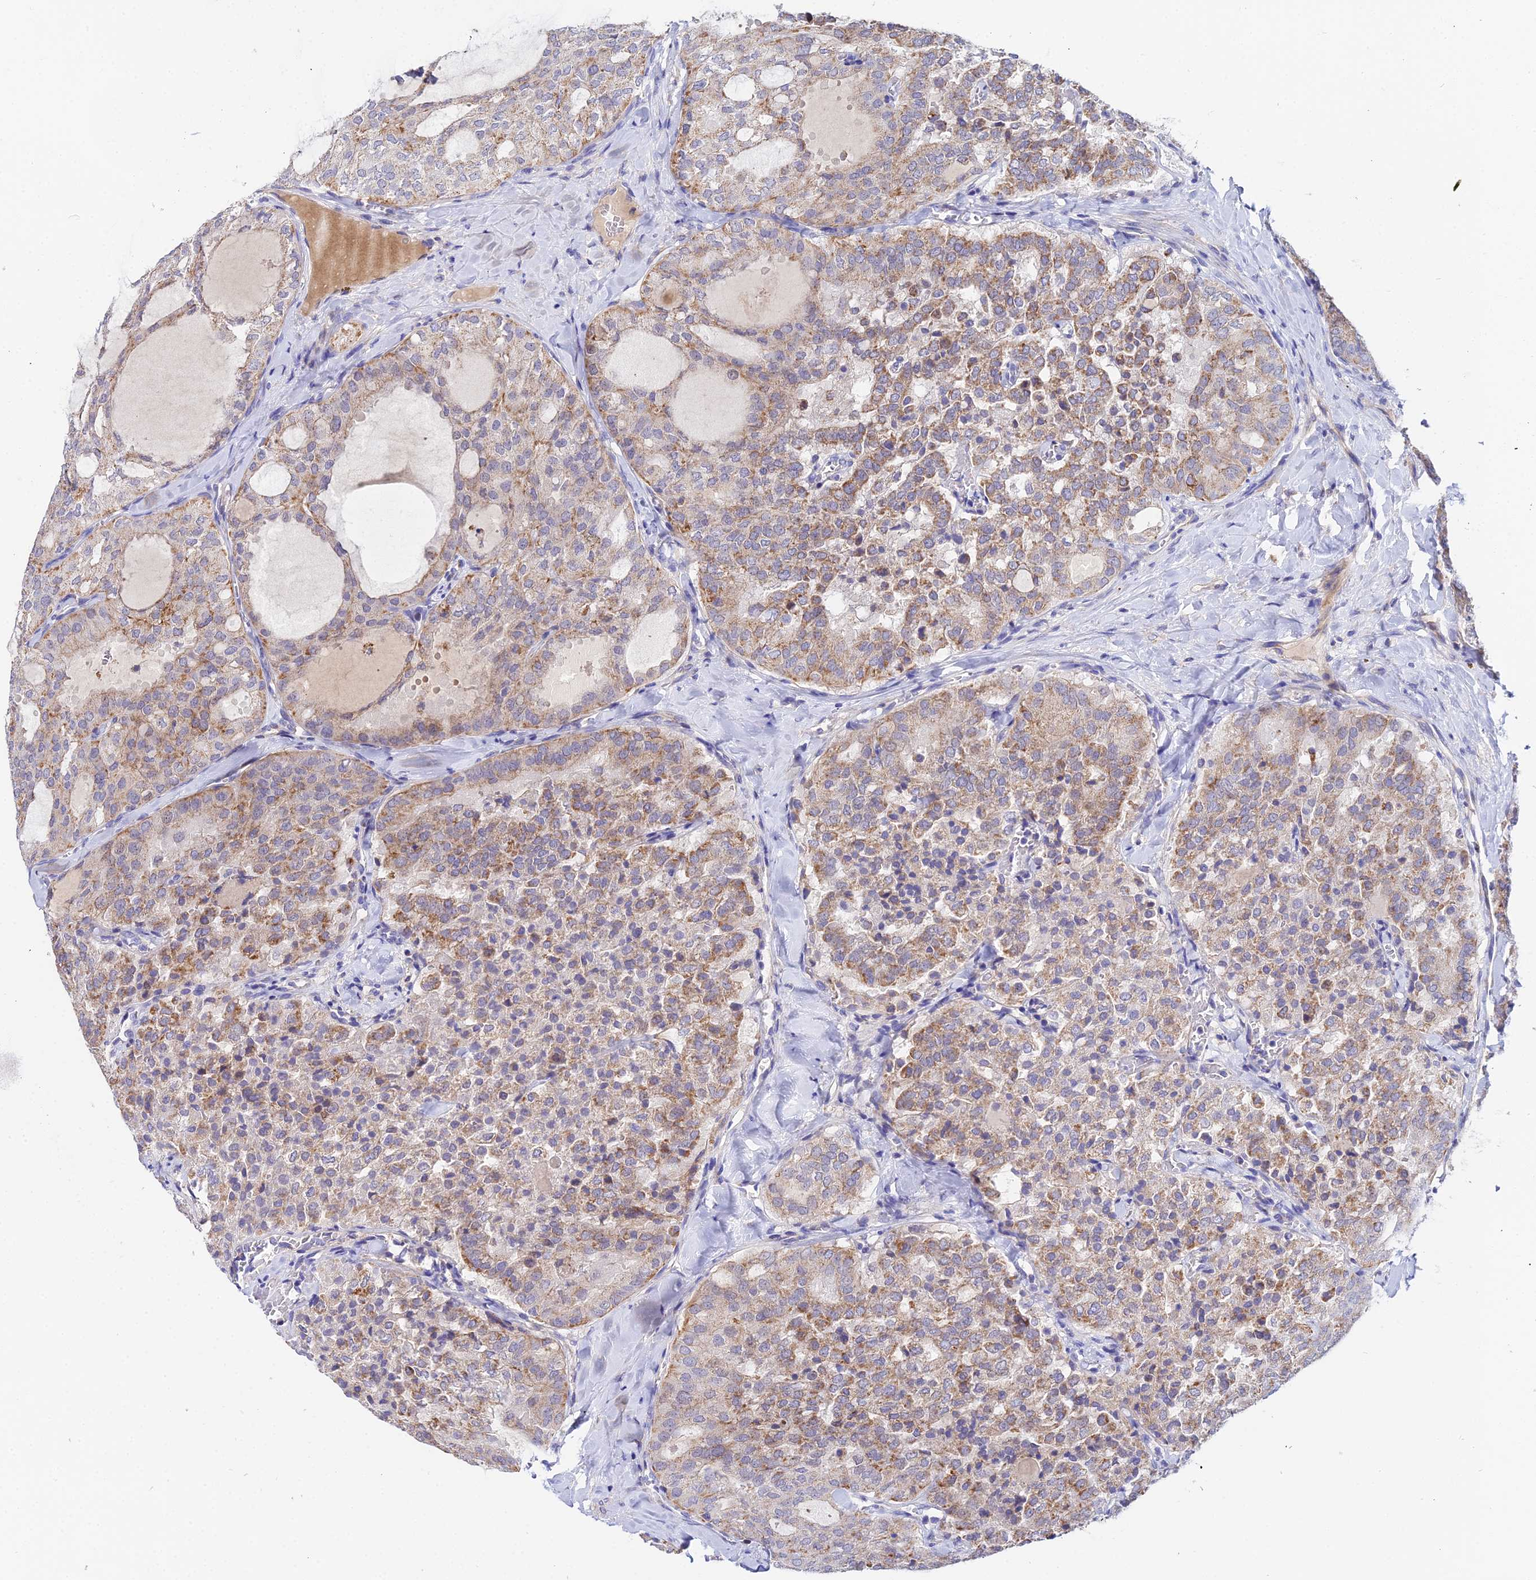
{"staining": {"intensity": "moderate", "quantity": "25%-75%", "location": "cytoplasmic/membranous"}, "tissue": "thyroid cancer", "cell_type": "Tumor cells", "image_type": "cancer", "snomed": [{"axis": "morphology", "description": "Follicular adenoma carcinoma, NOS"}, {"axis": "topography", "description": "Thyroid gland"}], "caption": "The photomicrograph exhibits staining of thyroid cancer, revealing moderate cytoplasmic/membranous protein positivity (brown color) within tumor cells. (DAB IHC with brightfield microscopy, high magnification).", "gene": "ACOT2", "patient": {"sex": "male", "age": 75}}